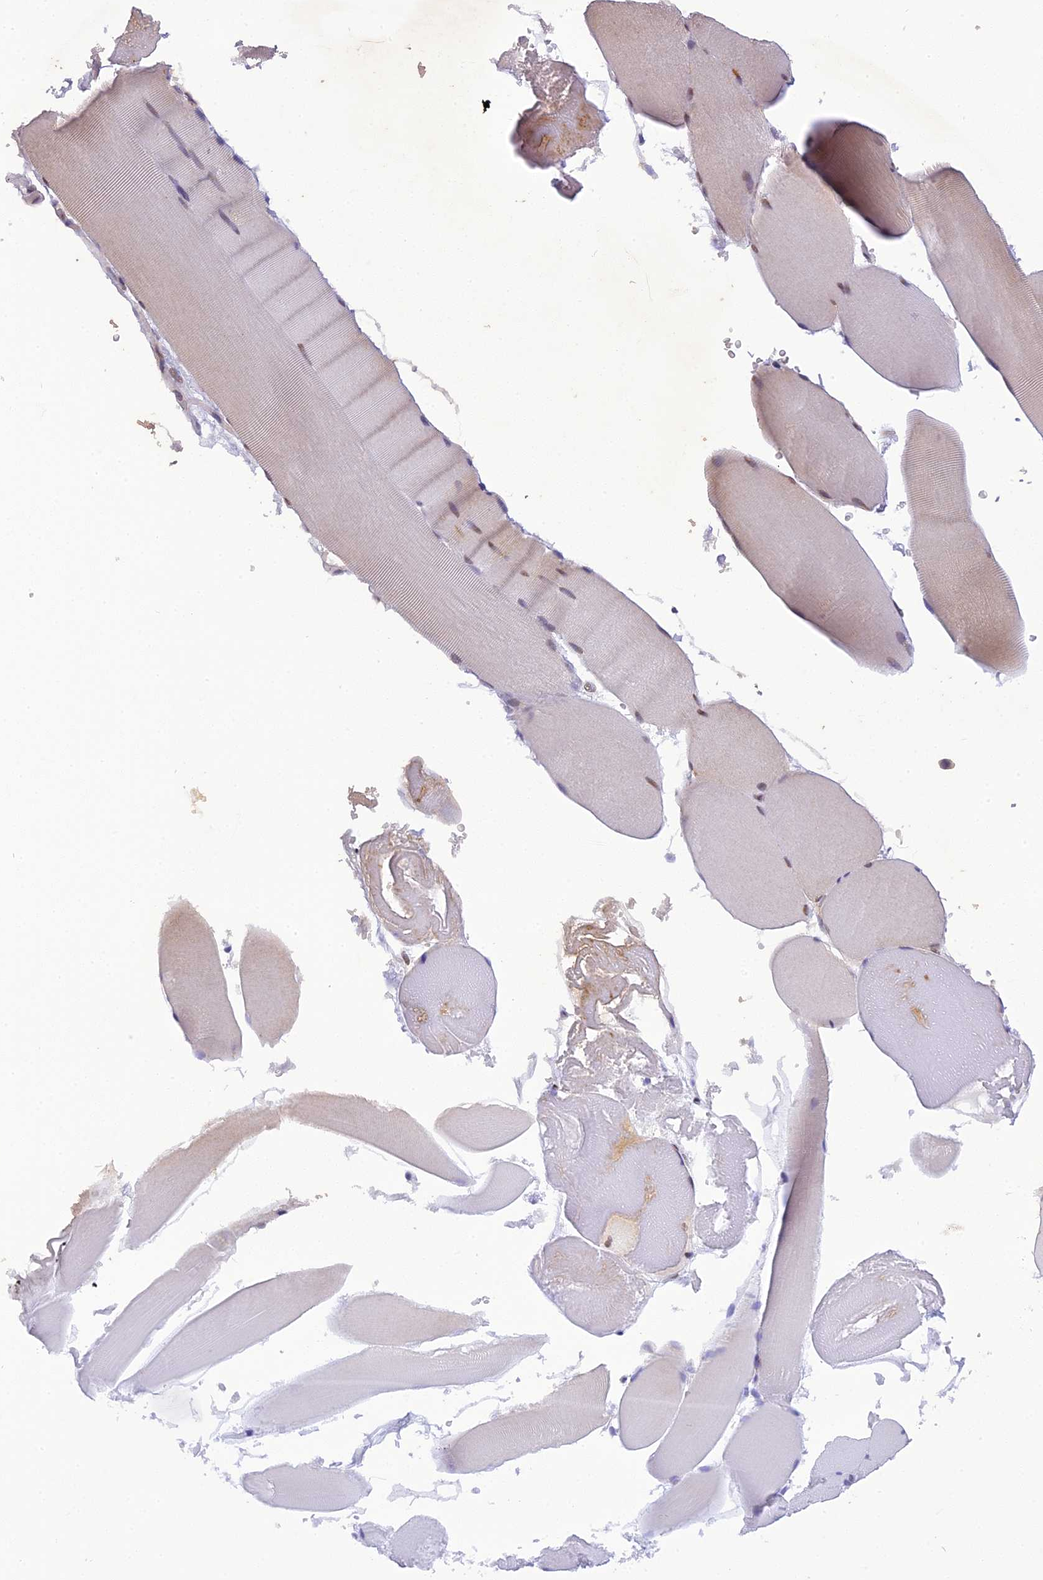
{"staining": {"intensity": "moderate", "quantity": "25%-75%", "location": "cytoplasmic/membranous,nuclear"}, "tissue": "skeletal muscle", "cell_type": "Myocytes", "image_type": "normal", "snomed": [{"axis": "morphology", "description": "Normal tissue, NOS"}, {"axis": "topography", "description": "Skeletal muscle"}, {"axis": "topography", "description": "Head-Neck"}], "caption": "A high-resolution histopathology image shows immunohistochemistry (IHC) staining of benign skeletal muscle, which demonstrates moderate cytoplasmic/membranous,nuclear expression in approximately 25%-75% of myocytes.", "gene": "RABGGTA", "patient": {"sex": "male", "age": 66}}